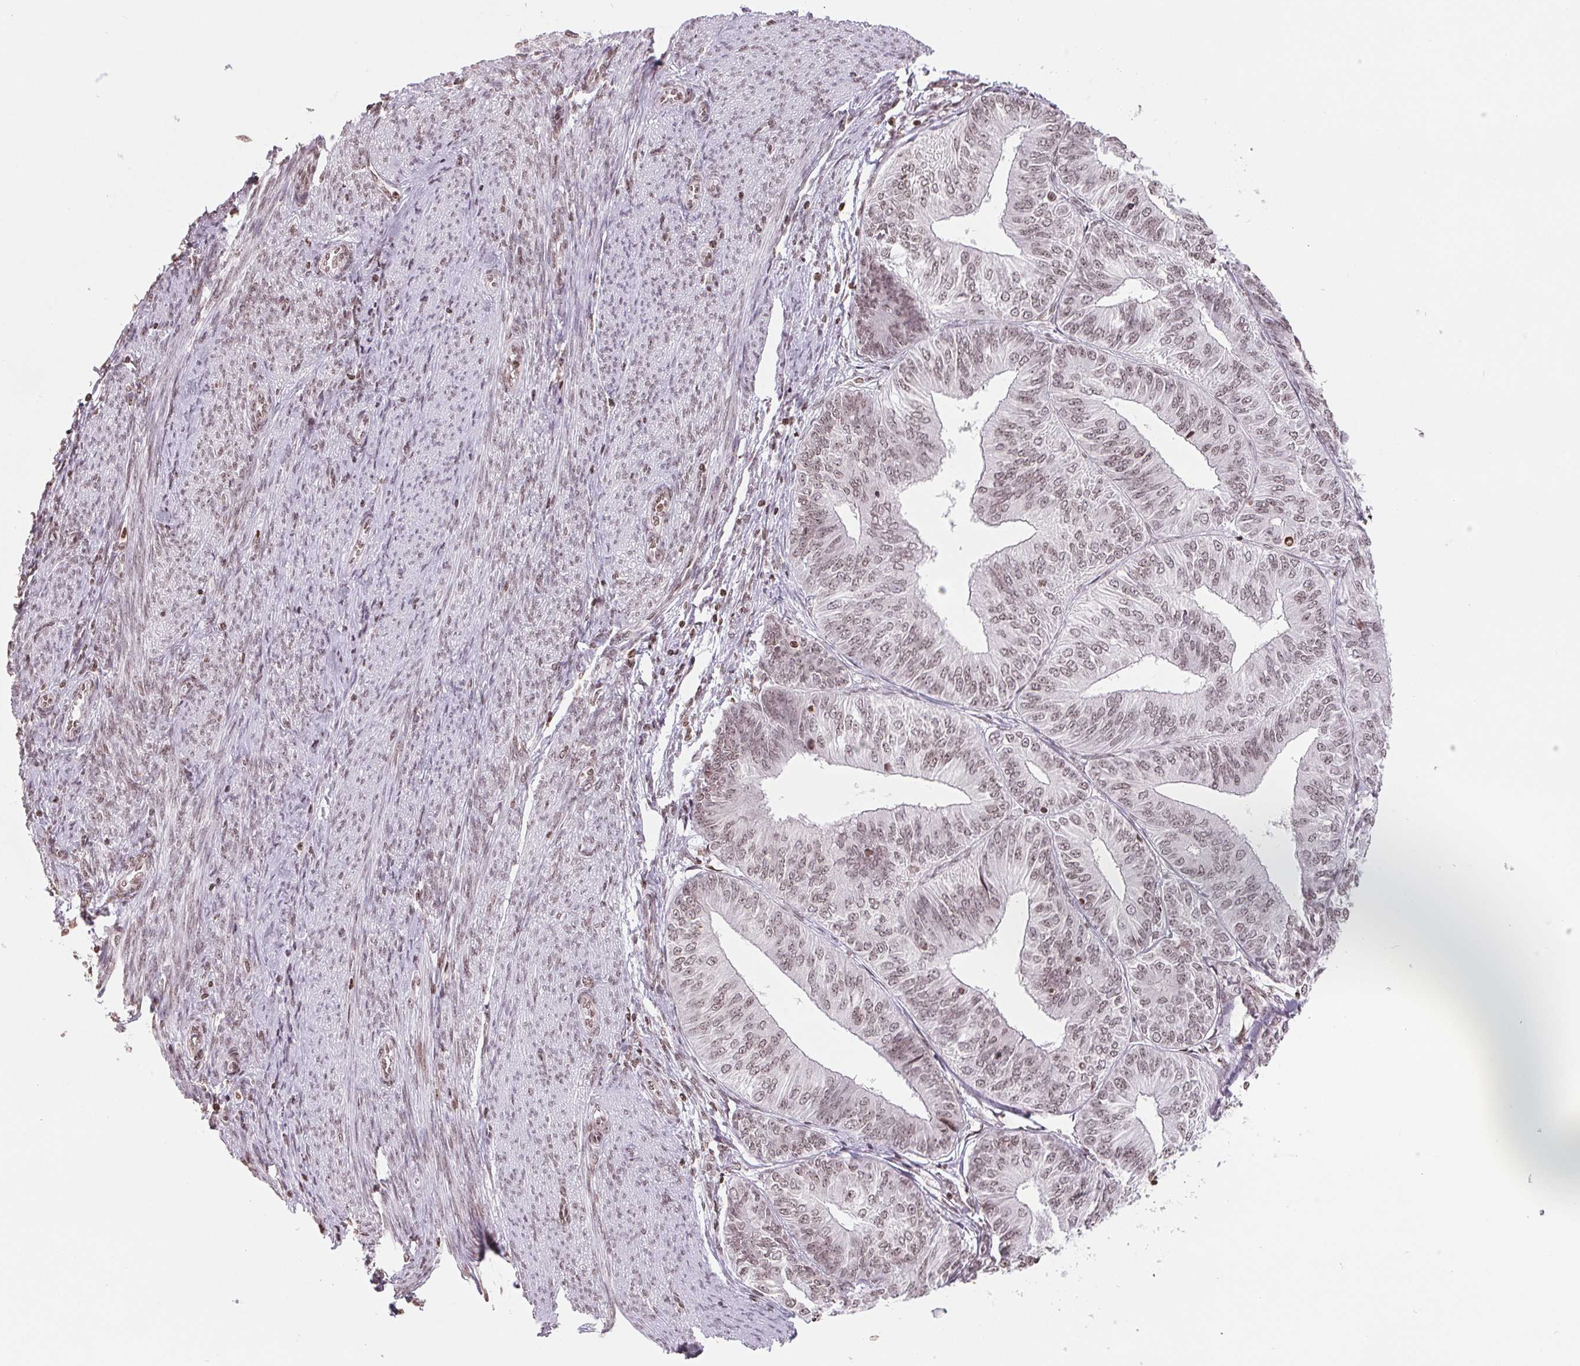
{"staining": {"intensity": "weak", "quantity": ">75%", "location": "nuclear"}, "tissue": "endometrial cancer", "cell_type": "Tumor cells", "image_type": "cancer", "snomed": [{"axis": "morphology", "description": "Adenocarcinoma, NOS"}, {"axis": "topography", "description": "Endometrium"}], "caption": "Protein staining of endometrial cancer (adenocarcinoma) tissue demonstrates weak nuclear positivity in about >75% of tumor cells.", "gene": "SMIM12", "patient": {"sex": "female", "age": 58}}